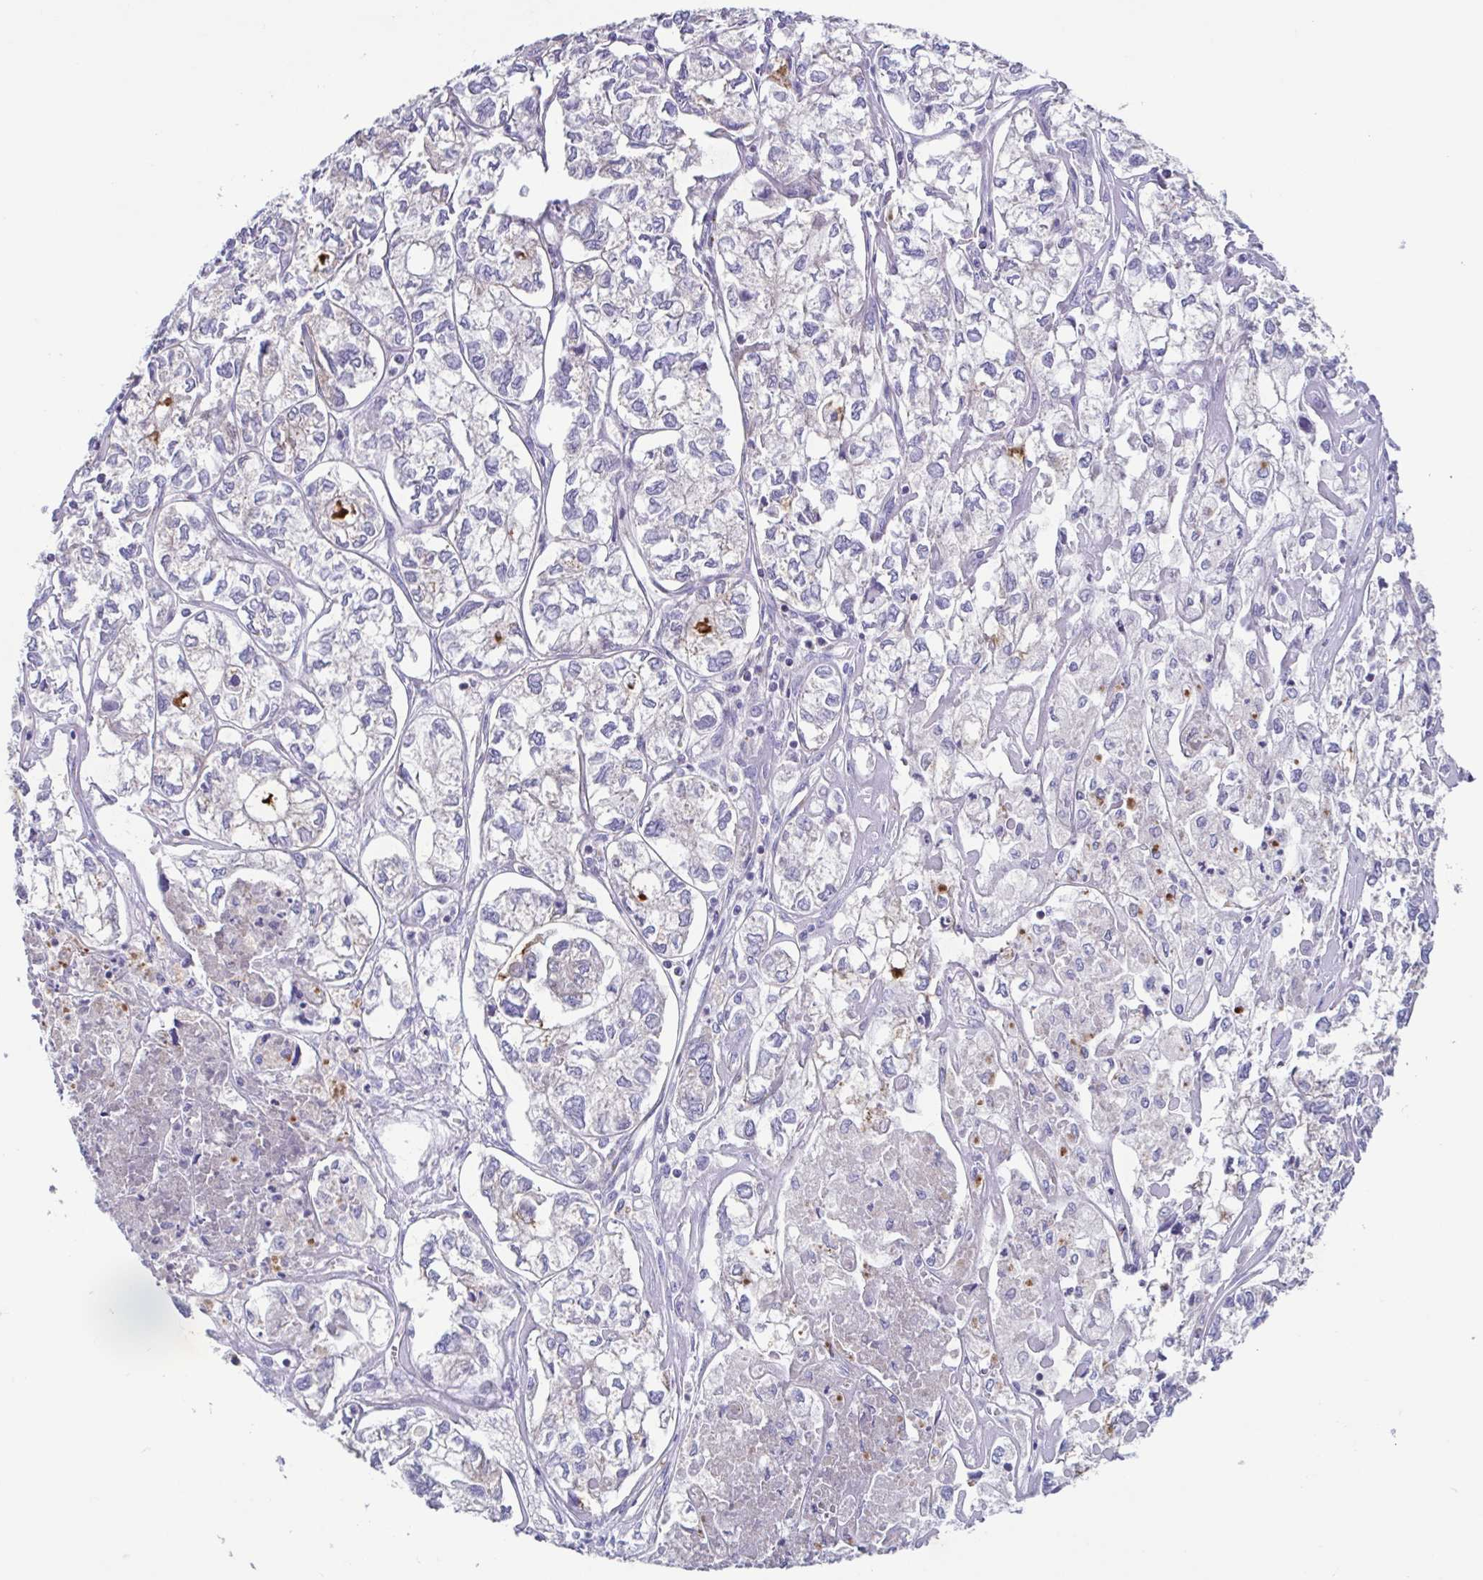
{"staining": {"intensity": "weak", "quantity": "25%-75%", "location": "cytoplasmic/membranous"}, "tissue": "ovarian cancer", "cell_type": "Tumor cells", "image_type": "cancer", "snomed": [{"axis": "morphology", "description": "Carcinoma, endometroid"}, {"axis": "topography", "description": "Ovary"}], "caption": "Weak cytoplasmic/membranous protein positivity is appreciated in approximately 25%-75% of tumor cells in ovarian cancer. (Brightfield microscopy of DAB IHC at high magnification).", "gene": "COL17A1", "patient": {"sex": "female", "age": 64}}